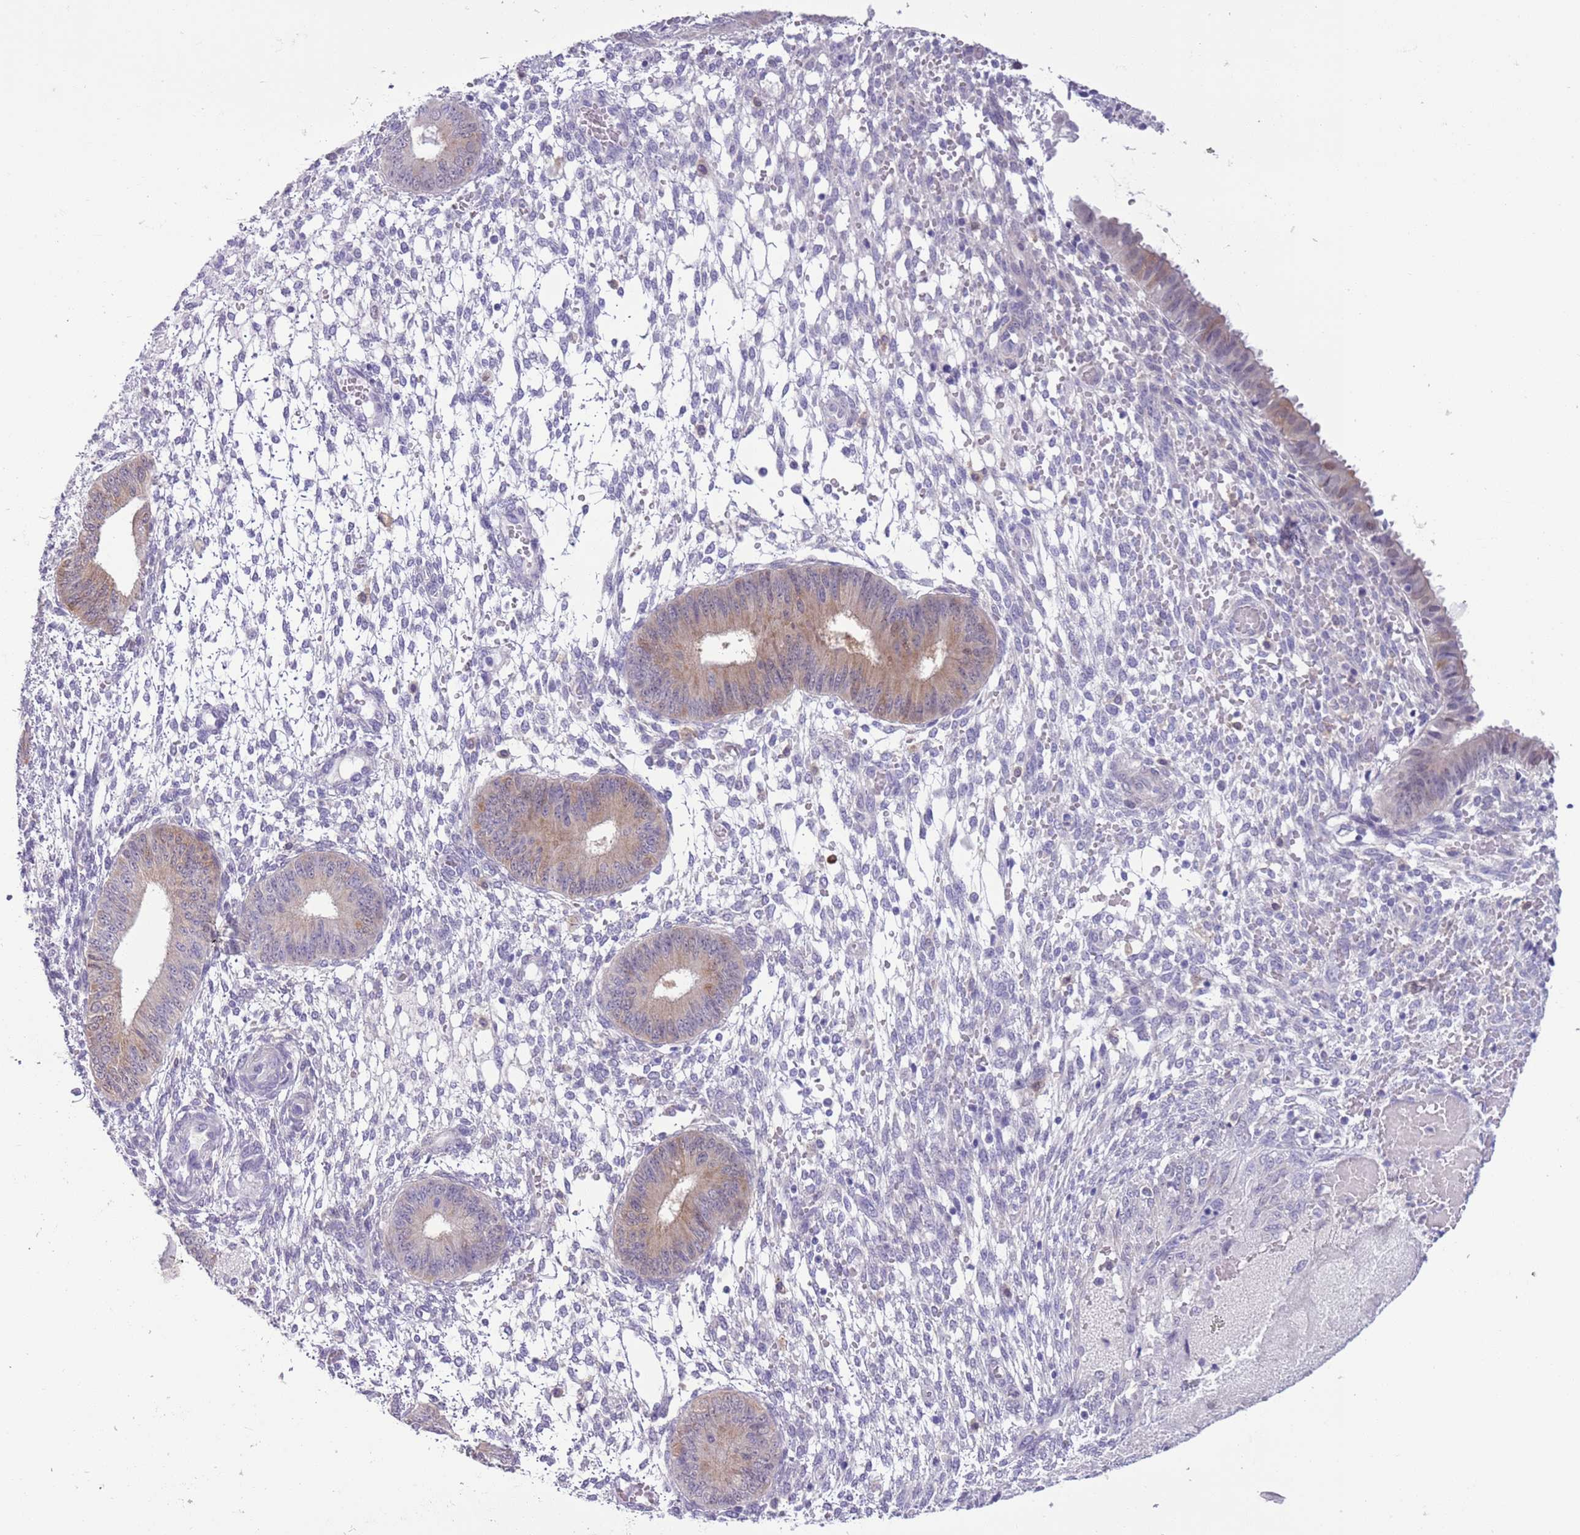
{"staining": {"intensity": "negative", "quantity": "none", "location": "none"}, "tissue": "endometrium", "cell_type": "Cells in endometrial stroma", "image_type": "normal", "snomed": [{"axis": "morphology", "description": "Normal tissue, NOS"}, {"axis": "topography", "description": "Endometrium"}], "caption": "The image exhibits no significant staining in cells in endometrial stroma of endometrium.", "gene": "PFKFB2", "patient": {"sex": "female", "age": 49}}